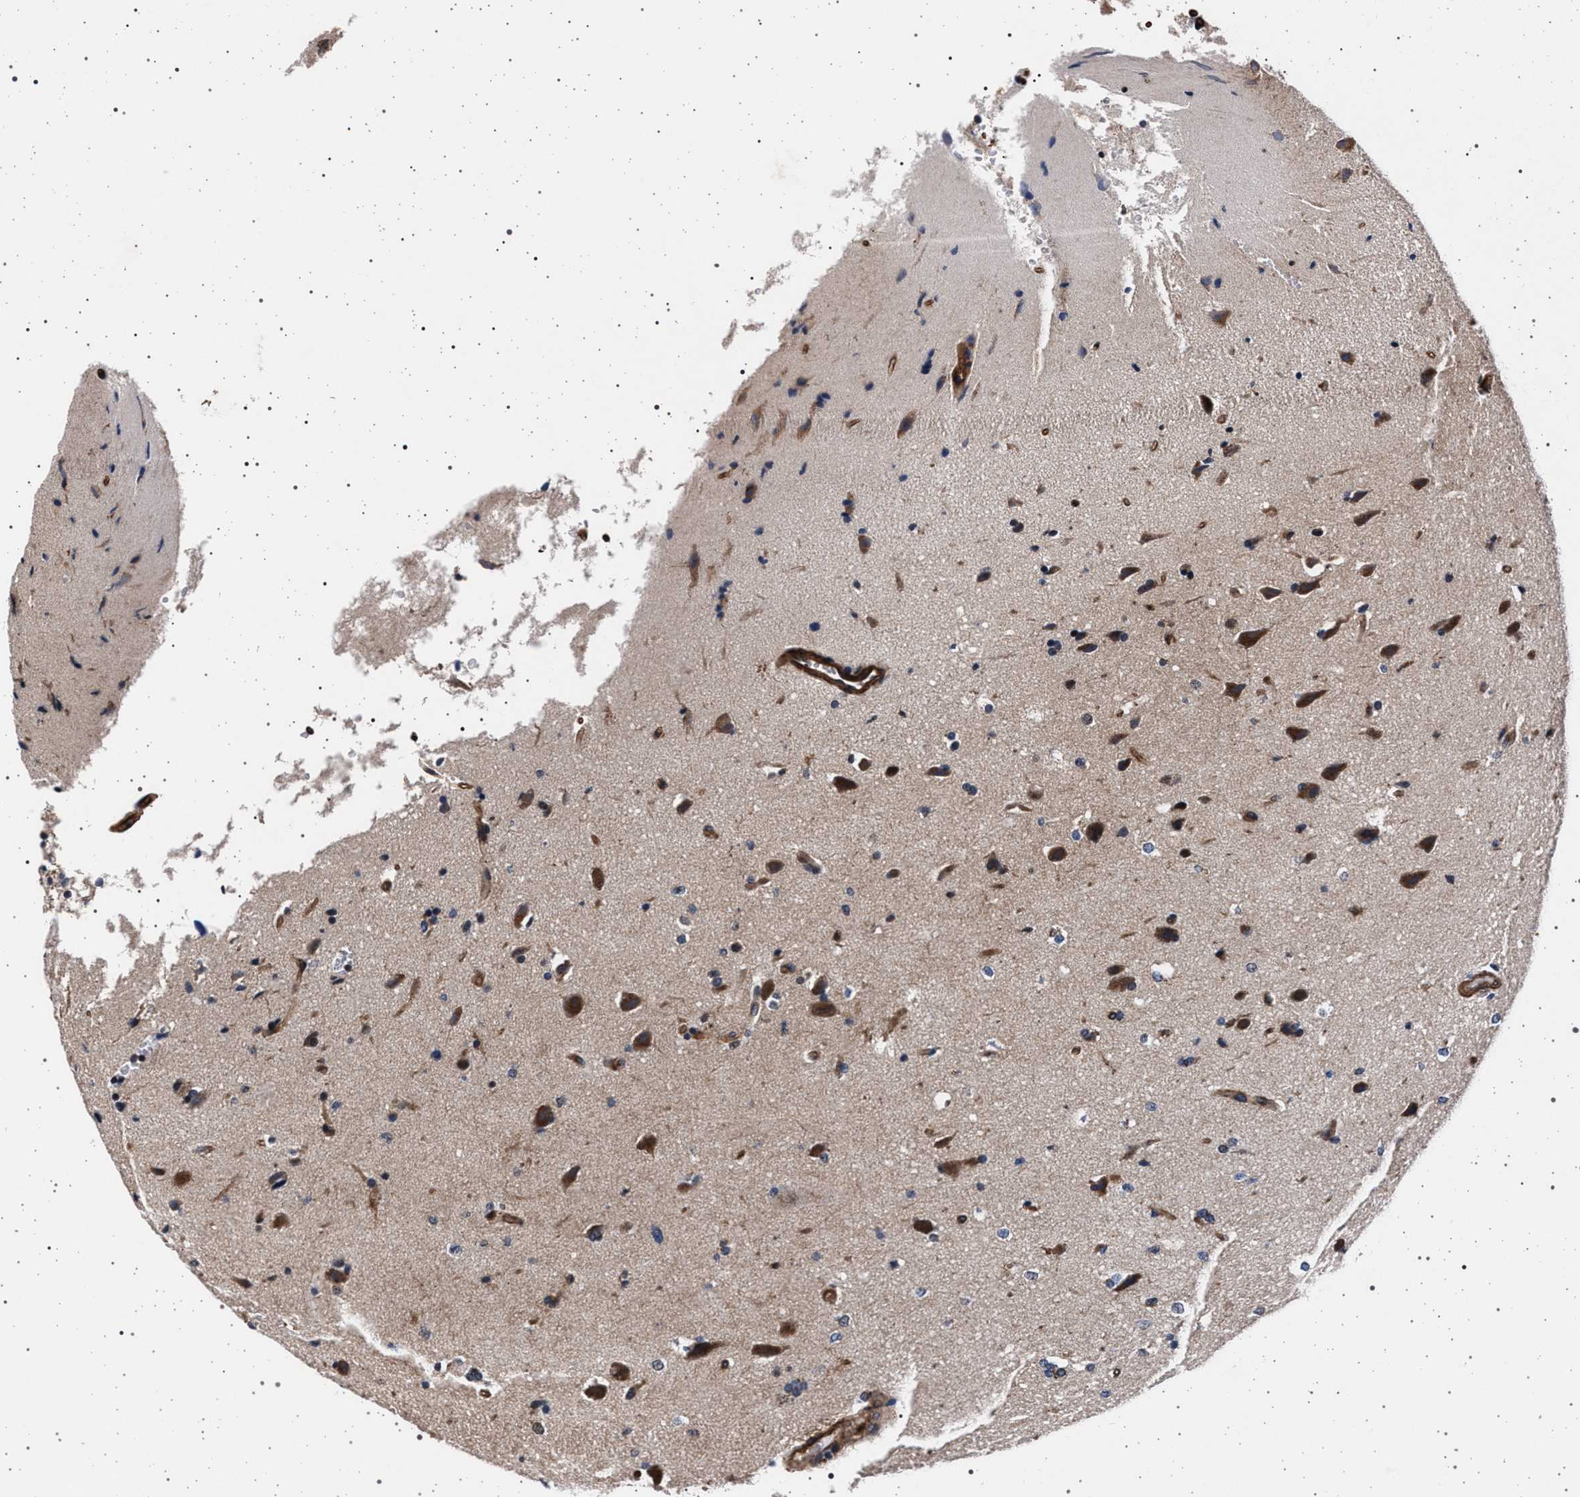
{"staining": {"intensity": "strong", "quantity": ">75%", "location": "cytoplasmic/membranous"}, "tissue": "glioma", "cell_type": "Tumor cells", "image_type": "cancer", "snomed": [{"axis": "morphology", "description": "Glioma, malignant, Low grade"}, {"axis": "topography", "description": "Brain"}], "caption": "This histopathology image displays glioma stained with IHC to label a protein in brown. The cytoplasmic/membranous of tumor cells show strong positivity for the protein. Nuclei are counter-stained blue.", "gene": "KCNK6", "patient": {"sex": "female", "age": 37}}